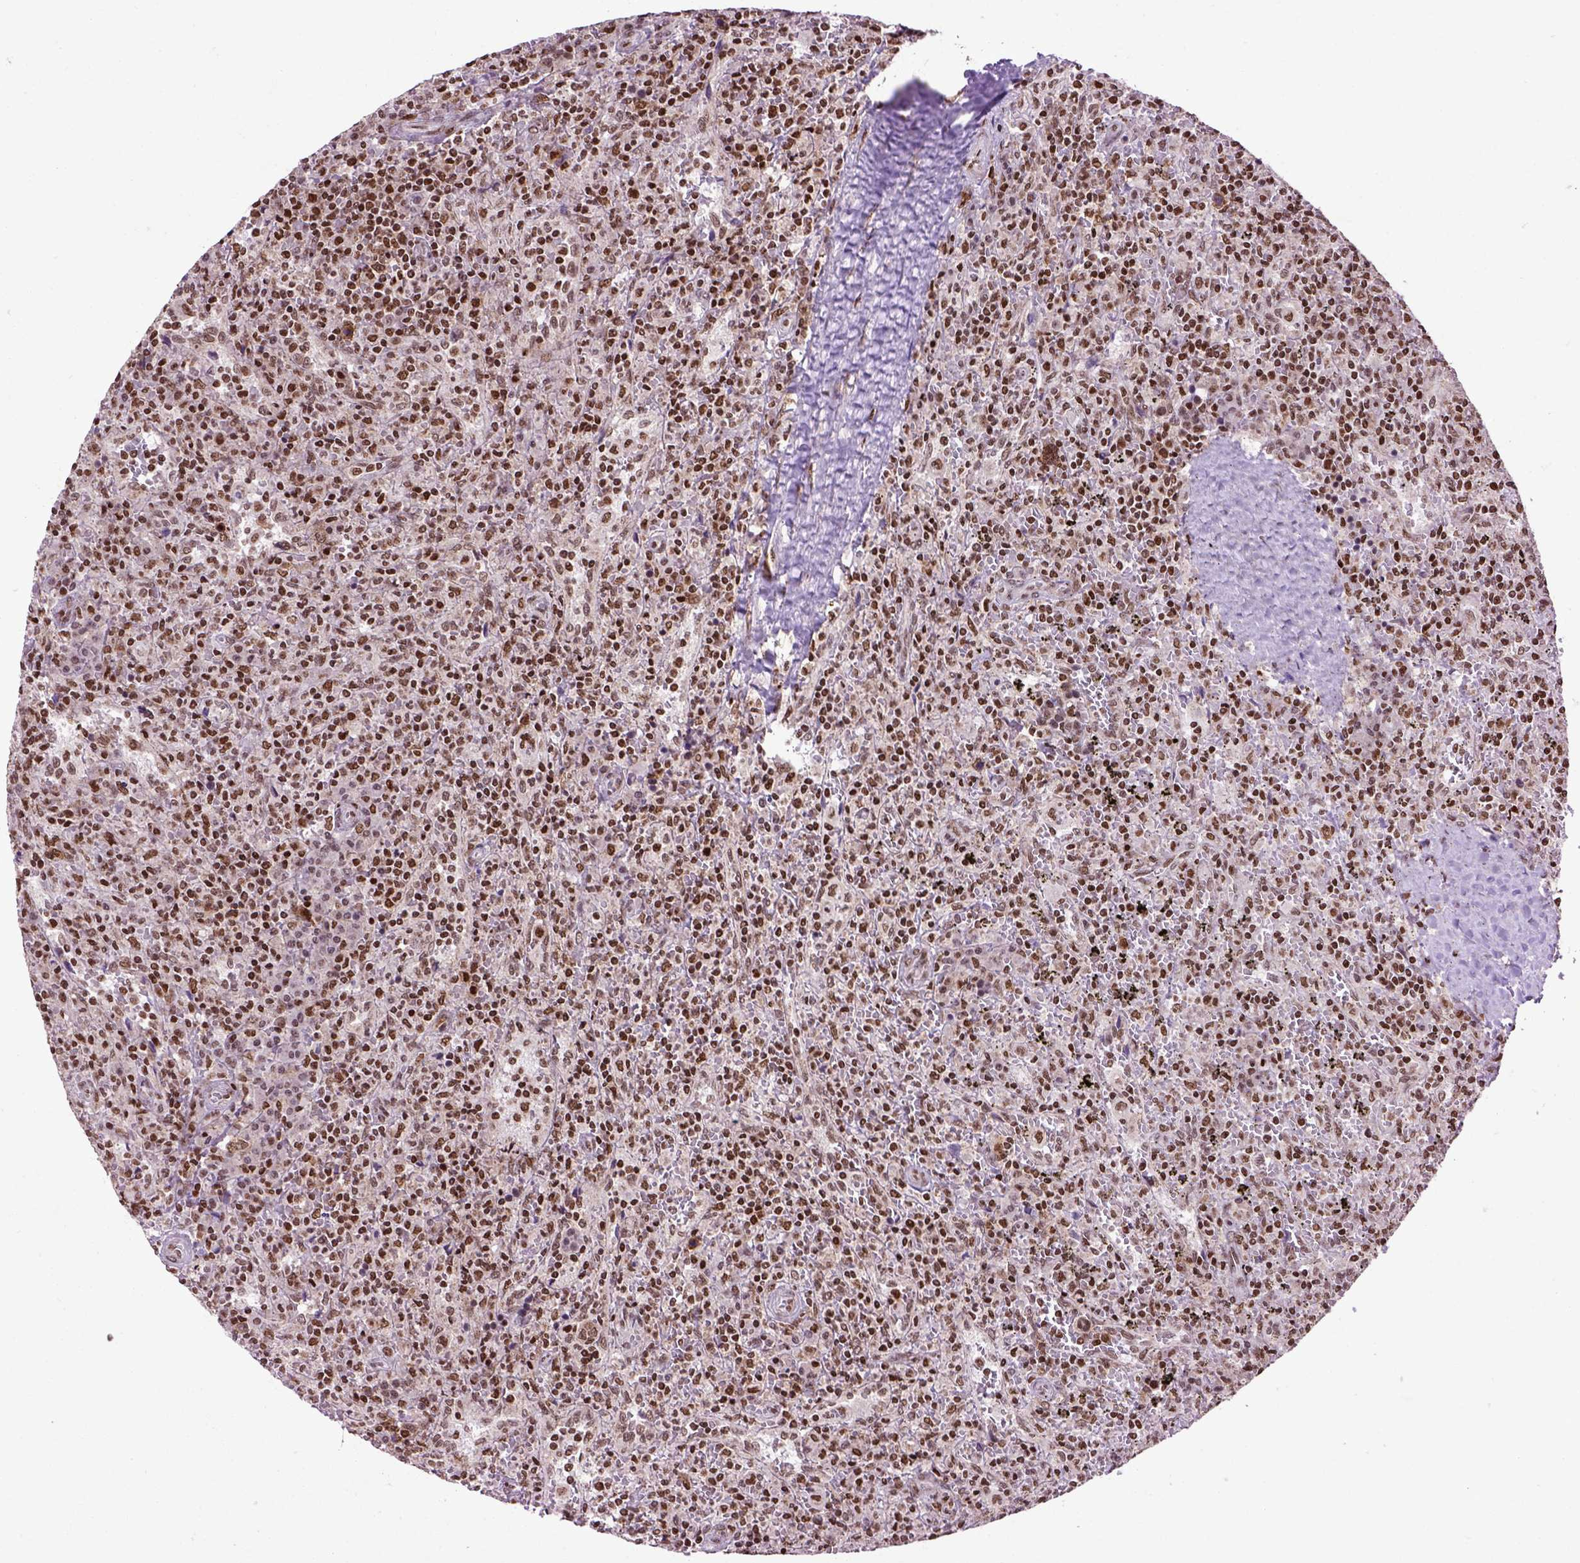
{"staining": {"intensity": "strong", "quantity": ">75%", "location": "nuclear"}, "tissue": "lymphoma", "cell_type": "Tumor cells", "image_type": "cancer", "snomed": [{"axis": "morphology", "description": "Malignant lymphoma, non-Hodgkin's type, Low grade"}, {"axis": "topography", "description": "Spleen"}], "caption": "Low-grade malignant lymphoma, non-Hodgkin's type tissue demonstrates strong nuclear staining in about >75% of tumor cells The staining is performed using DAB (3,3'-diaminobenzidine) brown chromogen to label protein expression. The nuclei are counter-stained blue using hematoxylin.", "gene": "CELF1", "patient": {"sex": "male", "age": 62}}